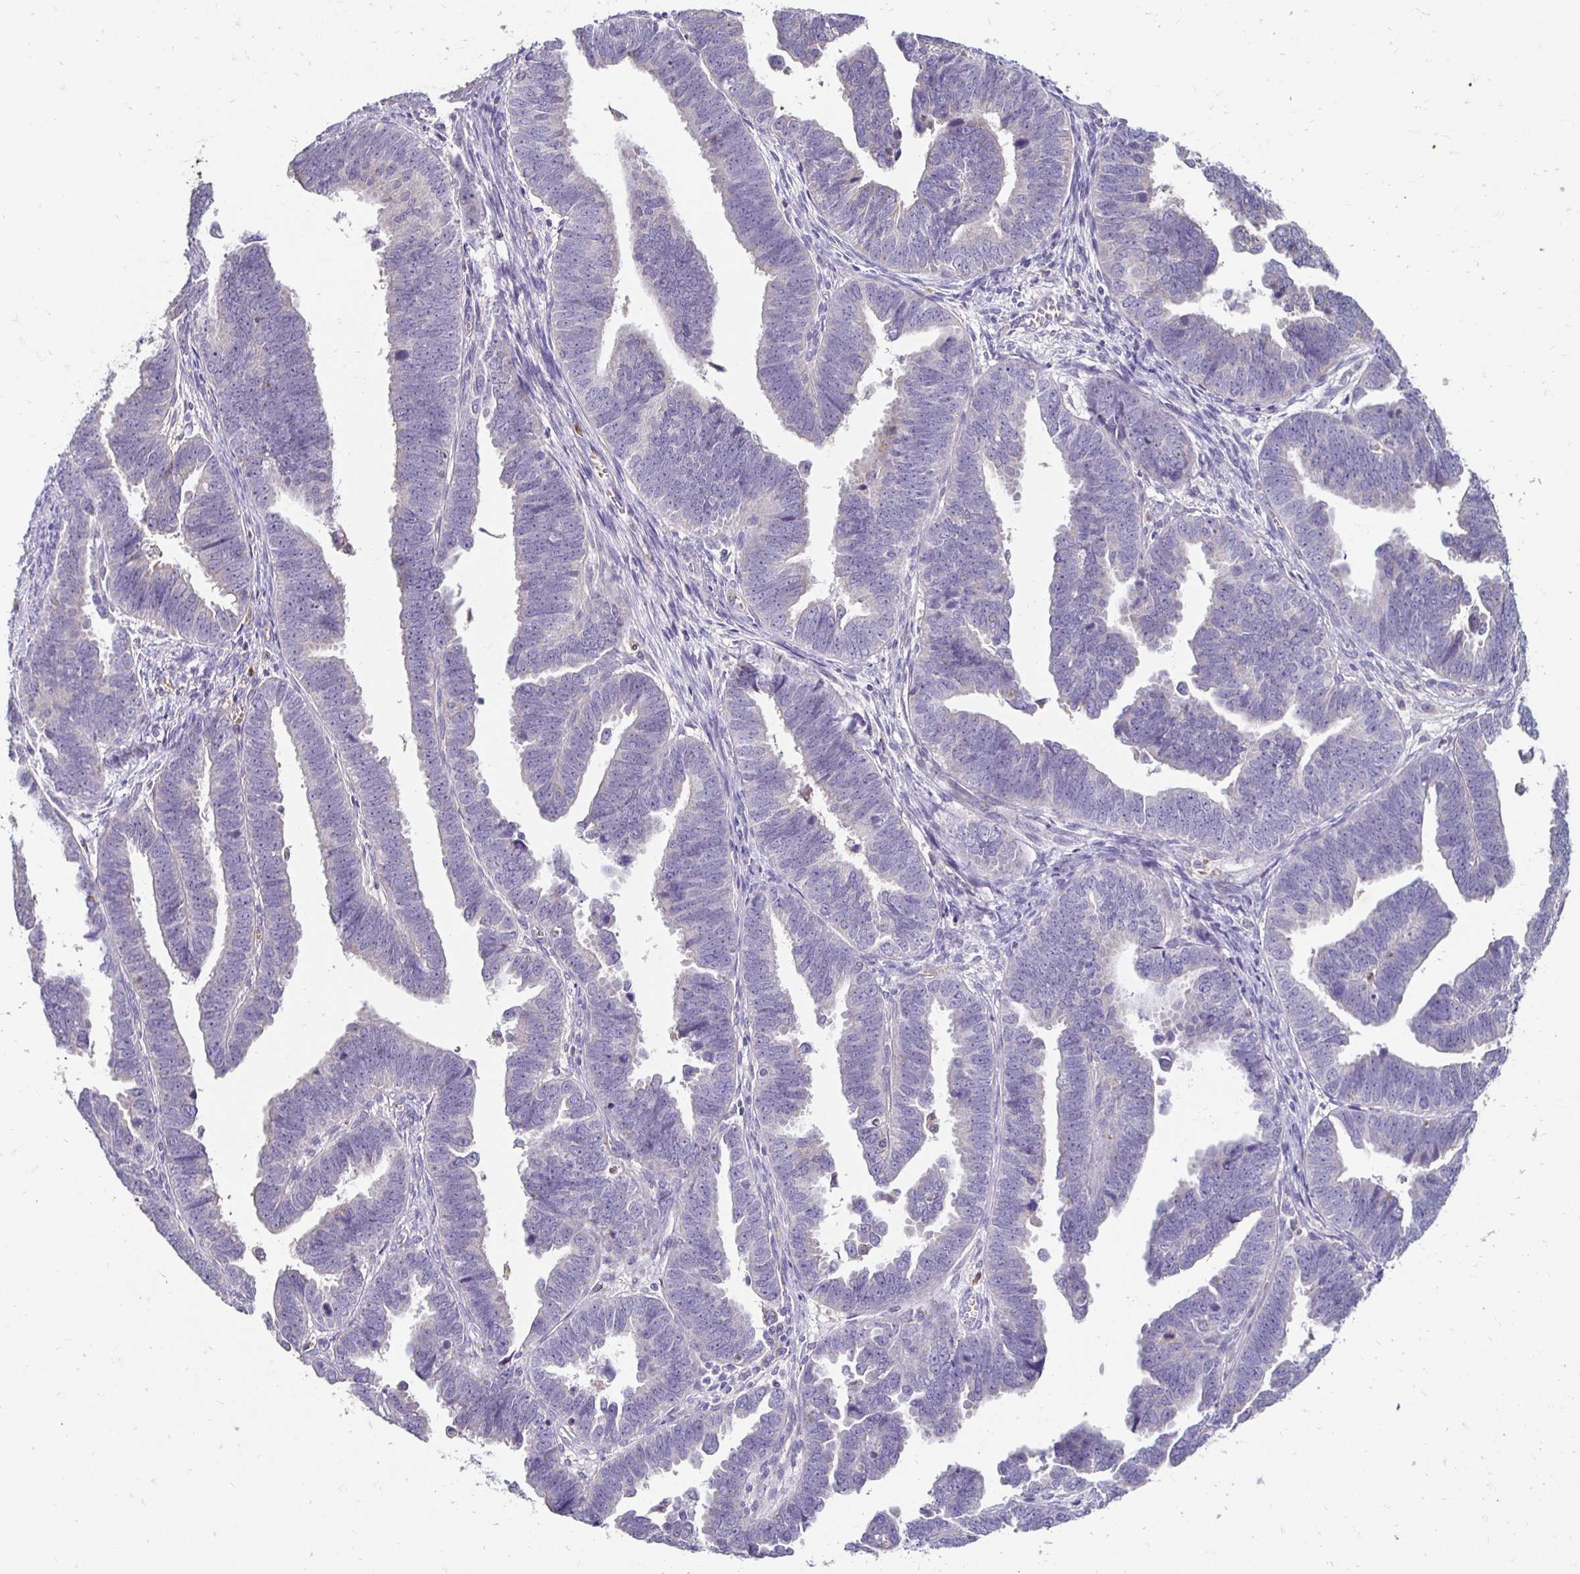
{"staining": {"intensity": "negative", "quantity": "none", "location": "none"}, "tissue": "endometrial cancer", "cell_type": "Tumor cells", "image_type": "cancer", "snomed": [{"axis": "morphology", "description": "Adenocarcinoma, NOS"}, {"axis": "topography", "description": "Endometrium"}], "caption": "Histopathology image shows no significant protein positivity in tumor cells of endometrial adenocarcinoma.", "gene": "GK2", "patient": {"sex": "female", "age": 75}}